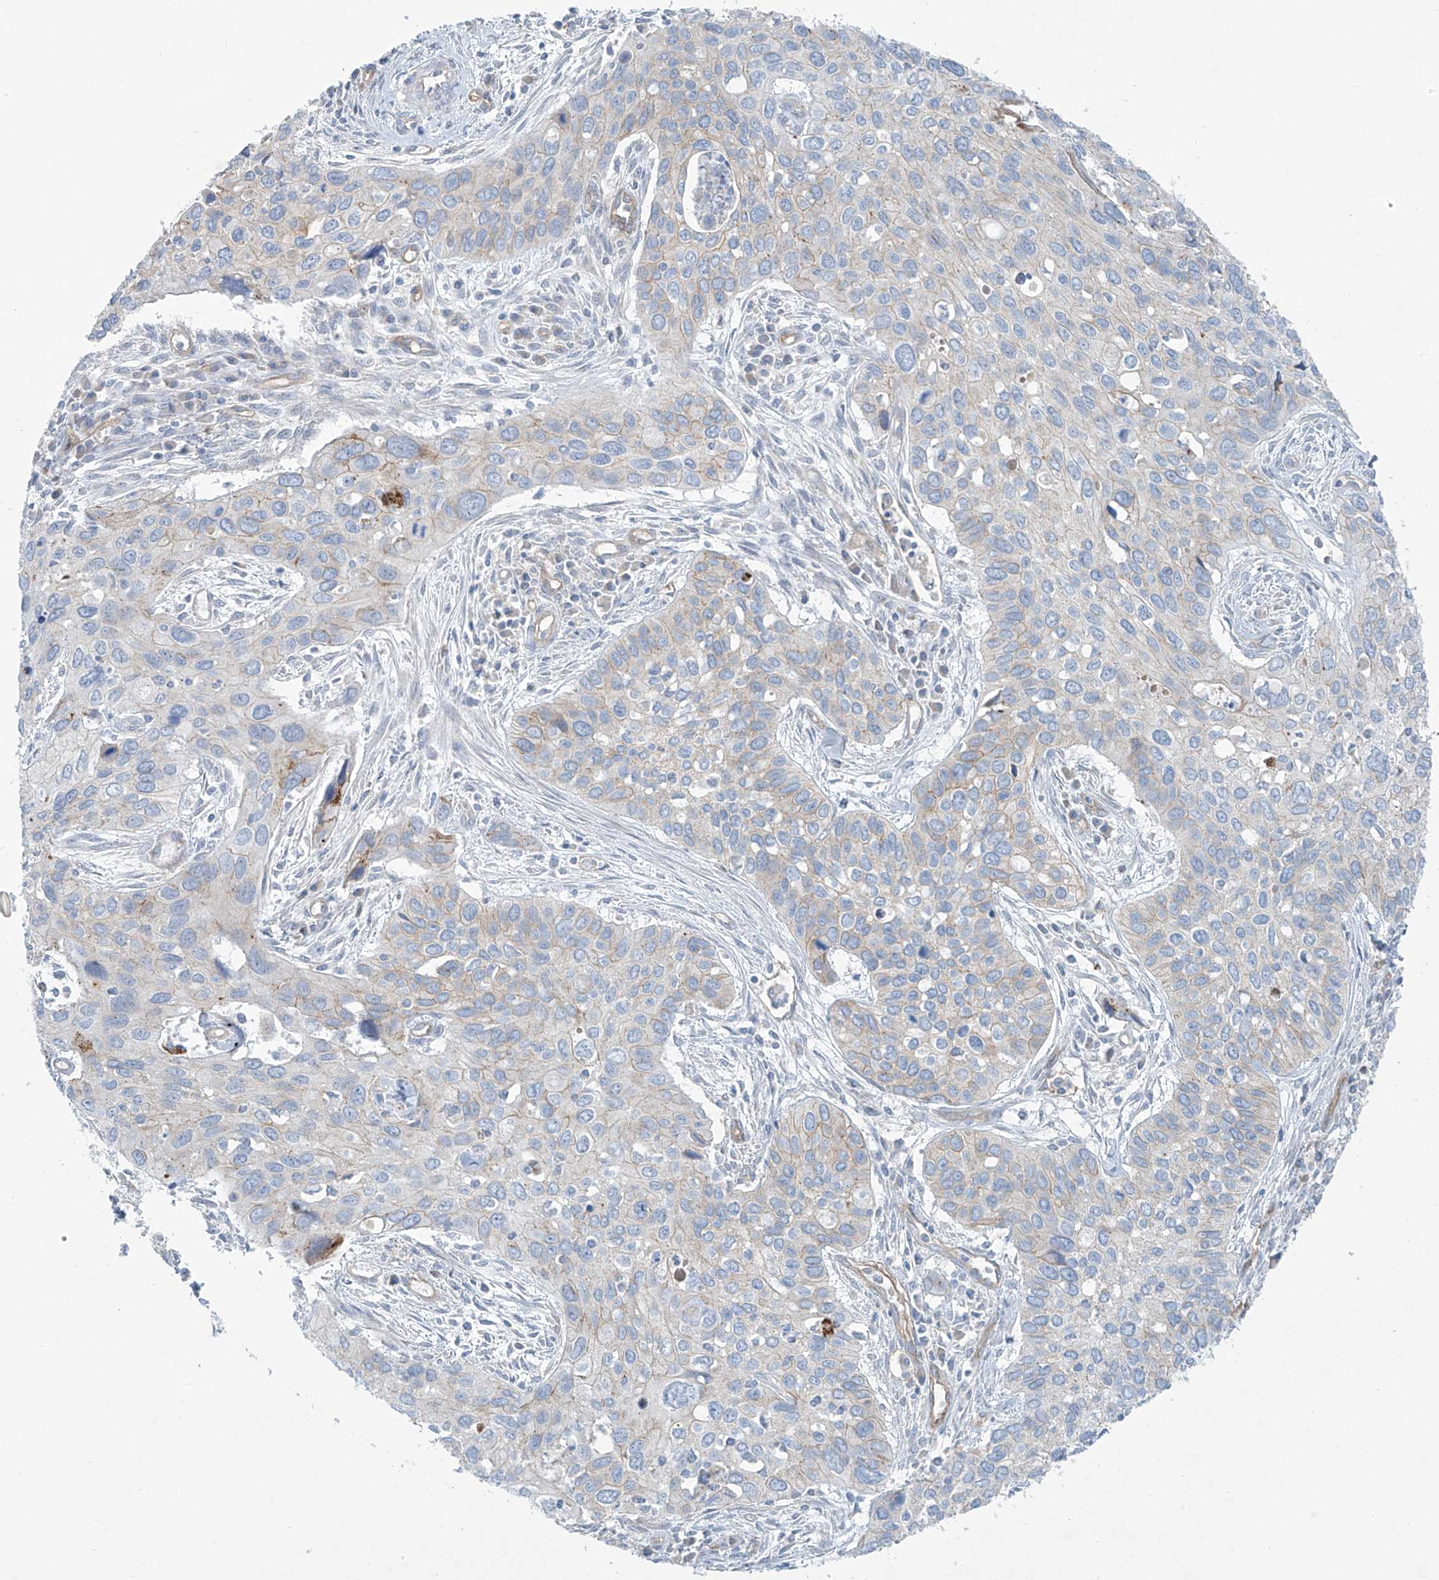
{"staining": {"intensity": "negative", "quantity": "none", "location": "none"}, "tissue": "cervical cancer", "cell_type": "Tumor cells", "image_type": "cancer", "snomed": [{"axis": "morphology", "description": "Squamous cell carcinoma, NOS"}, {"axis": "topography", "description": "Cervix"}], "caption": "The micrograph reveals no significant expression in tumor cells of cervical cancer (squamous cell carcinoma).", "gene": "VAMP5", "patient": {"sex": "female", "age": 55}}